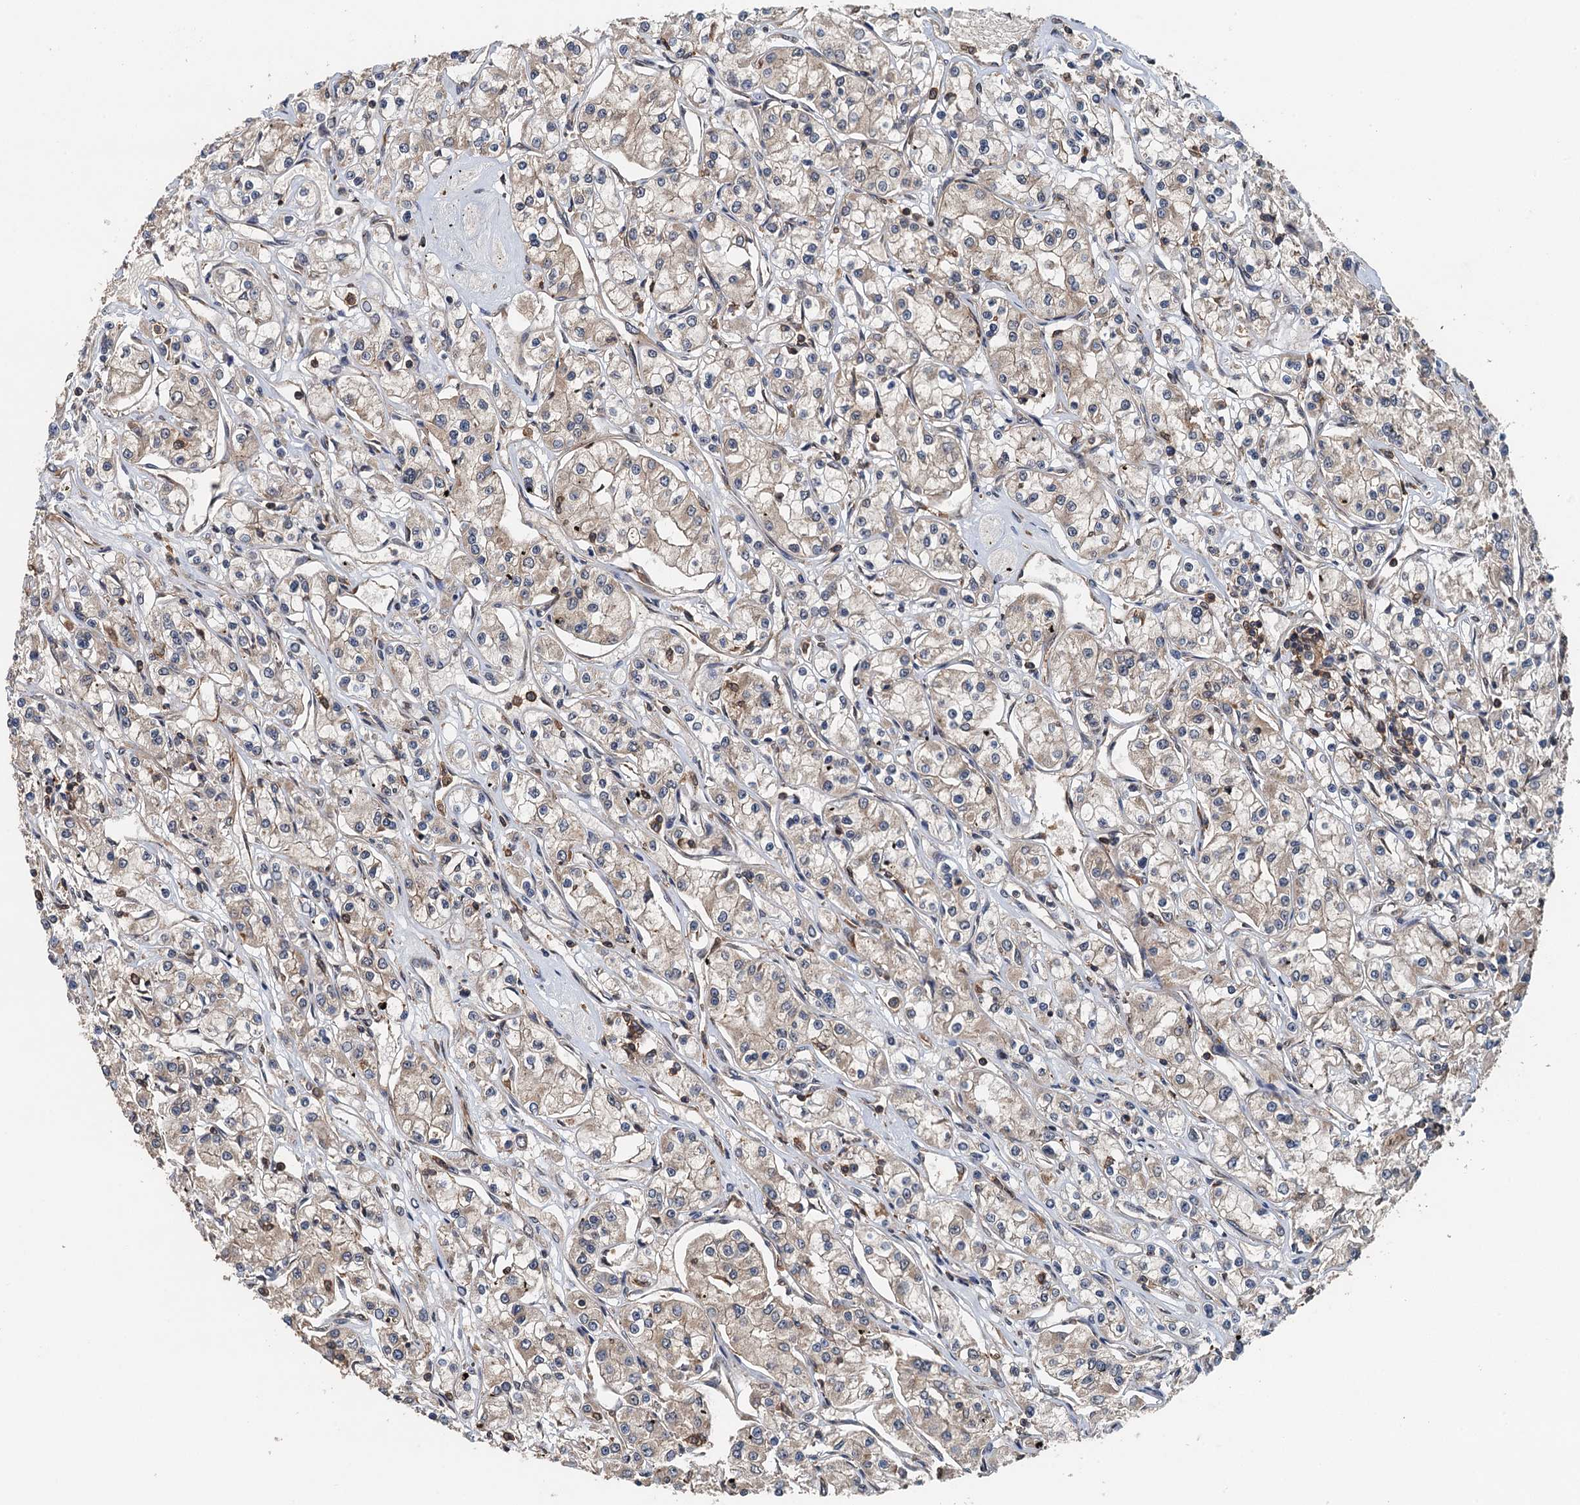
{"staining": {"intensity": "moderate", "quantity": "25%-75%", "location": "cytoplasmic/membranous"}, "tissue": "renal cancer", "cell_type": "Tumor cells", "image_type": "cancer", "snomed": [{"axis": "morphology", "description": "Adenocarcinoma, NOS"}, {"axis": "topography", "description": "Kidney"}], "caption": "Protein staining of renal cancer (adenocarcinoma) tissue reveals moderate cytoplasmic/membranous staining in about 25%-75% of tumor cells.", "gene": "BORCS5", "patient": {"sex": "female", "age": 59}}